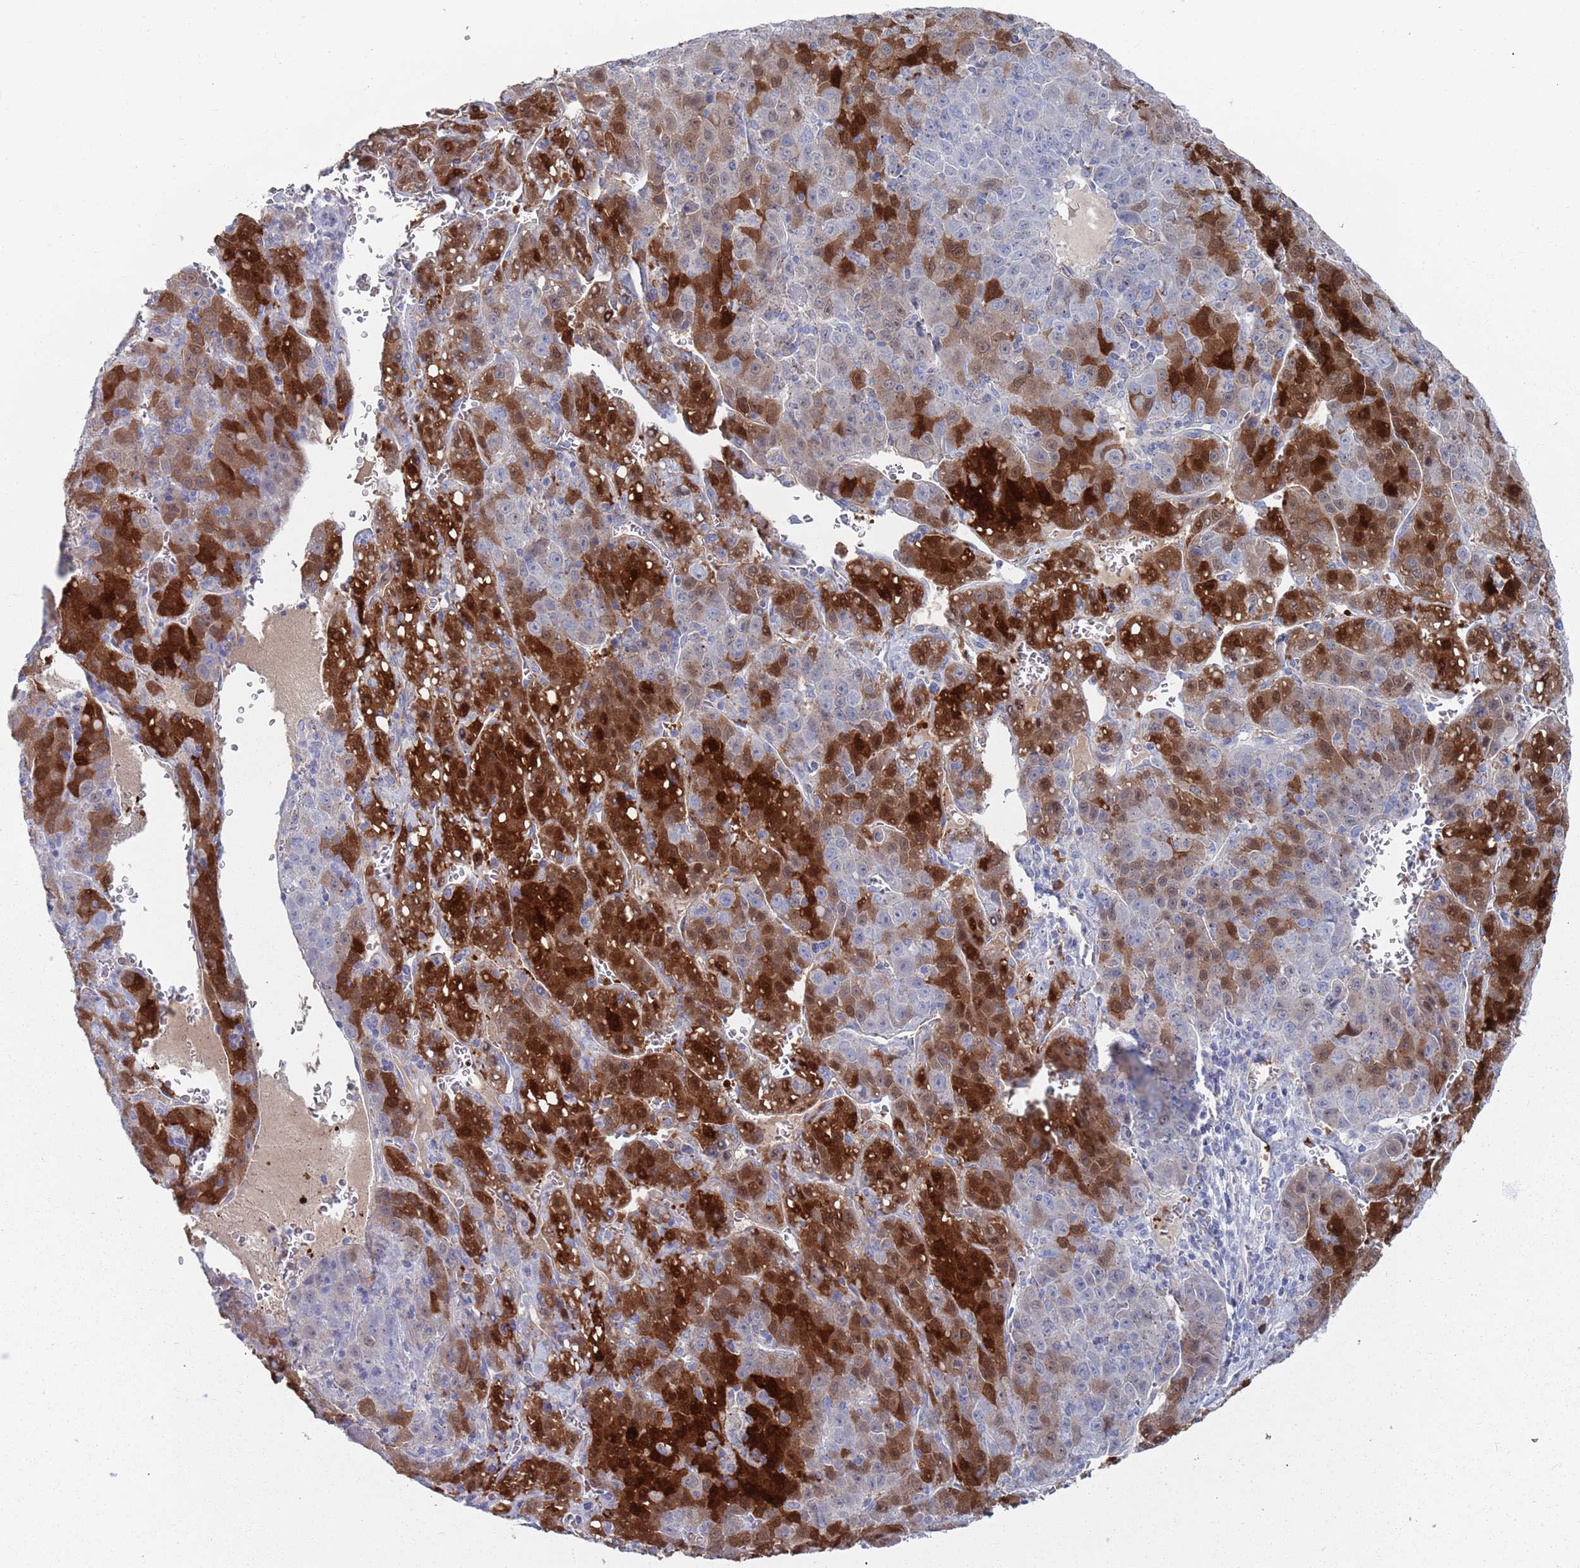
{"staining": {"intensity": "strong", "quantity": "25%-75%", "location": "cytoplasmic/membranous,nuclear"}, "tissue": "liver cancer", "cell_type": "Tumor cells", "image_type": "cancer", "snomed": [{"axis": "morphology", "description": "Carcinoma, Hepatocellular, NOS"}, {"axis": "topography", "description": "Liver"}], "caption": "Immunohistochemical staining of human liver cancer (hepatocellular carcinoma) exhibits high levels of strong cytoplasmic/membranous and nuclear protein staining in about 25%-75% of tumor cells. (brown staining indicates protein expression, while blue staining denotes nuclei).", "gene": "MAT1A", "patient": {"sex": "female", "age": 53}}